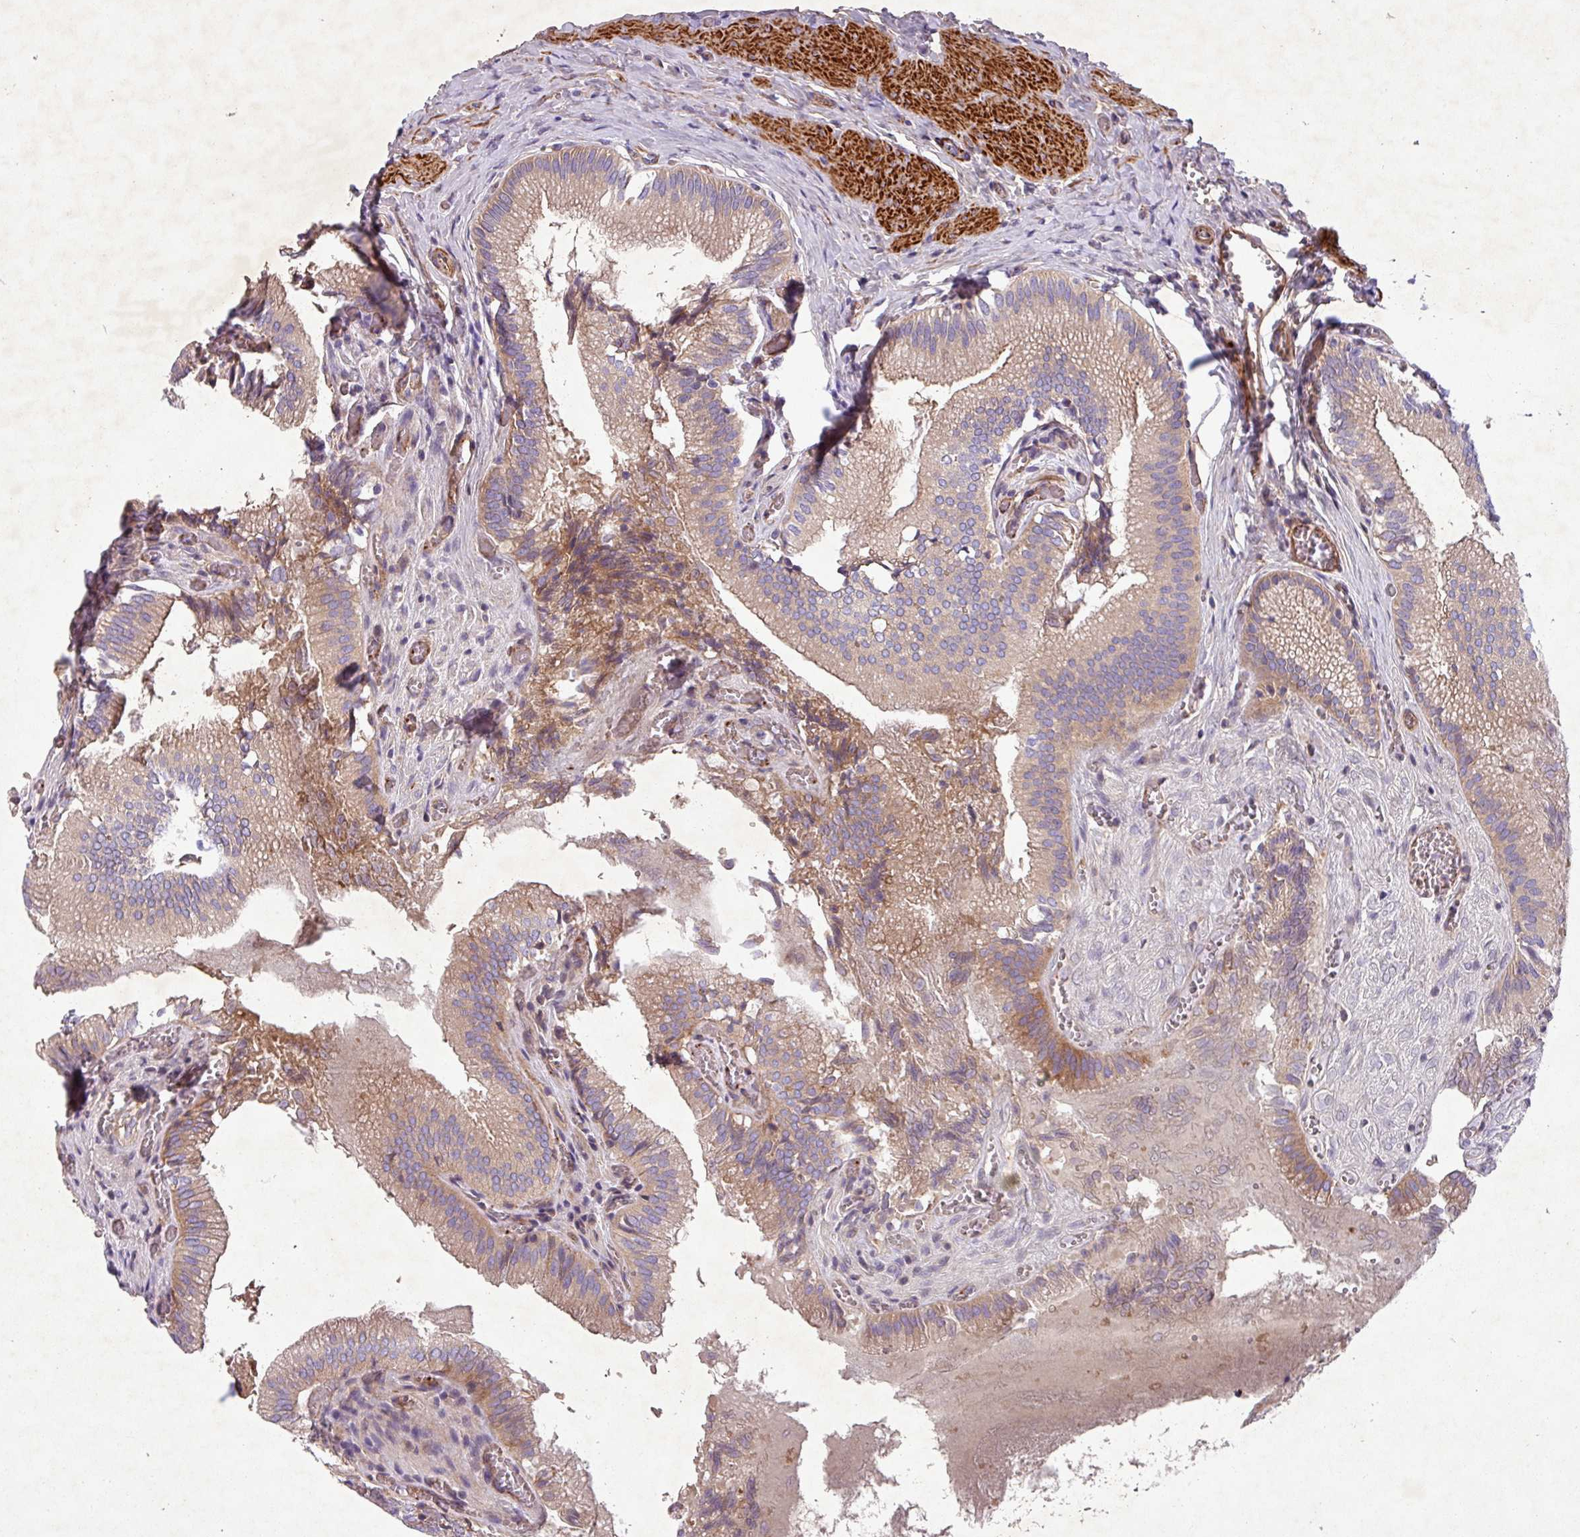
{"staining": {"intensity": "moderate", "quantity": "25%-75%", "location": "cytoplasmic/membranous"}, "tissue": "gallbladder", "cell_type": "Glandular cells", "image_type": "normal", "snomed": [{"axis": "morphology", "description": "Normal tissue, NOS"}, {"axis": "topography", "description": "Gallbladder"}, {"axis": "topography", "description": "Peripheral nerve tissue"}], "caption": "Protein staining by immunohistochemistry (IHC) demonstrates moderate cytoplasmic/membranous expression in about 25%-75% of glandular cells in benign gallbladder.", "gene": "ATP2C2", "patient": {"sex": "male", "age": 17}}